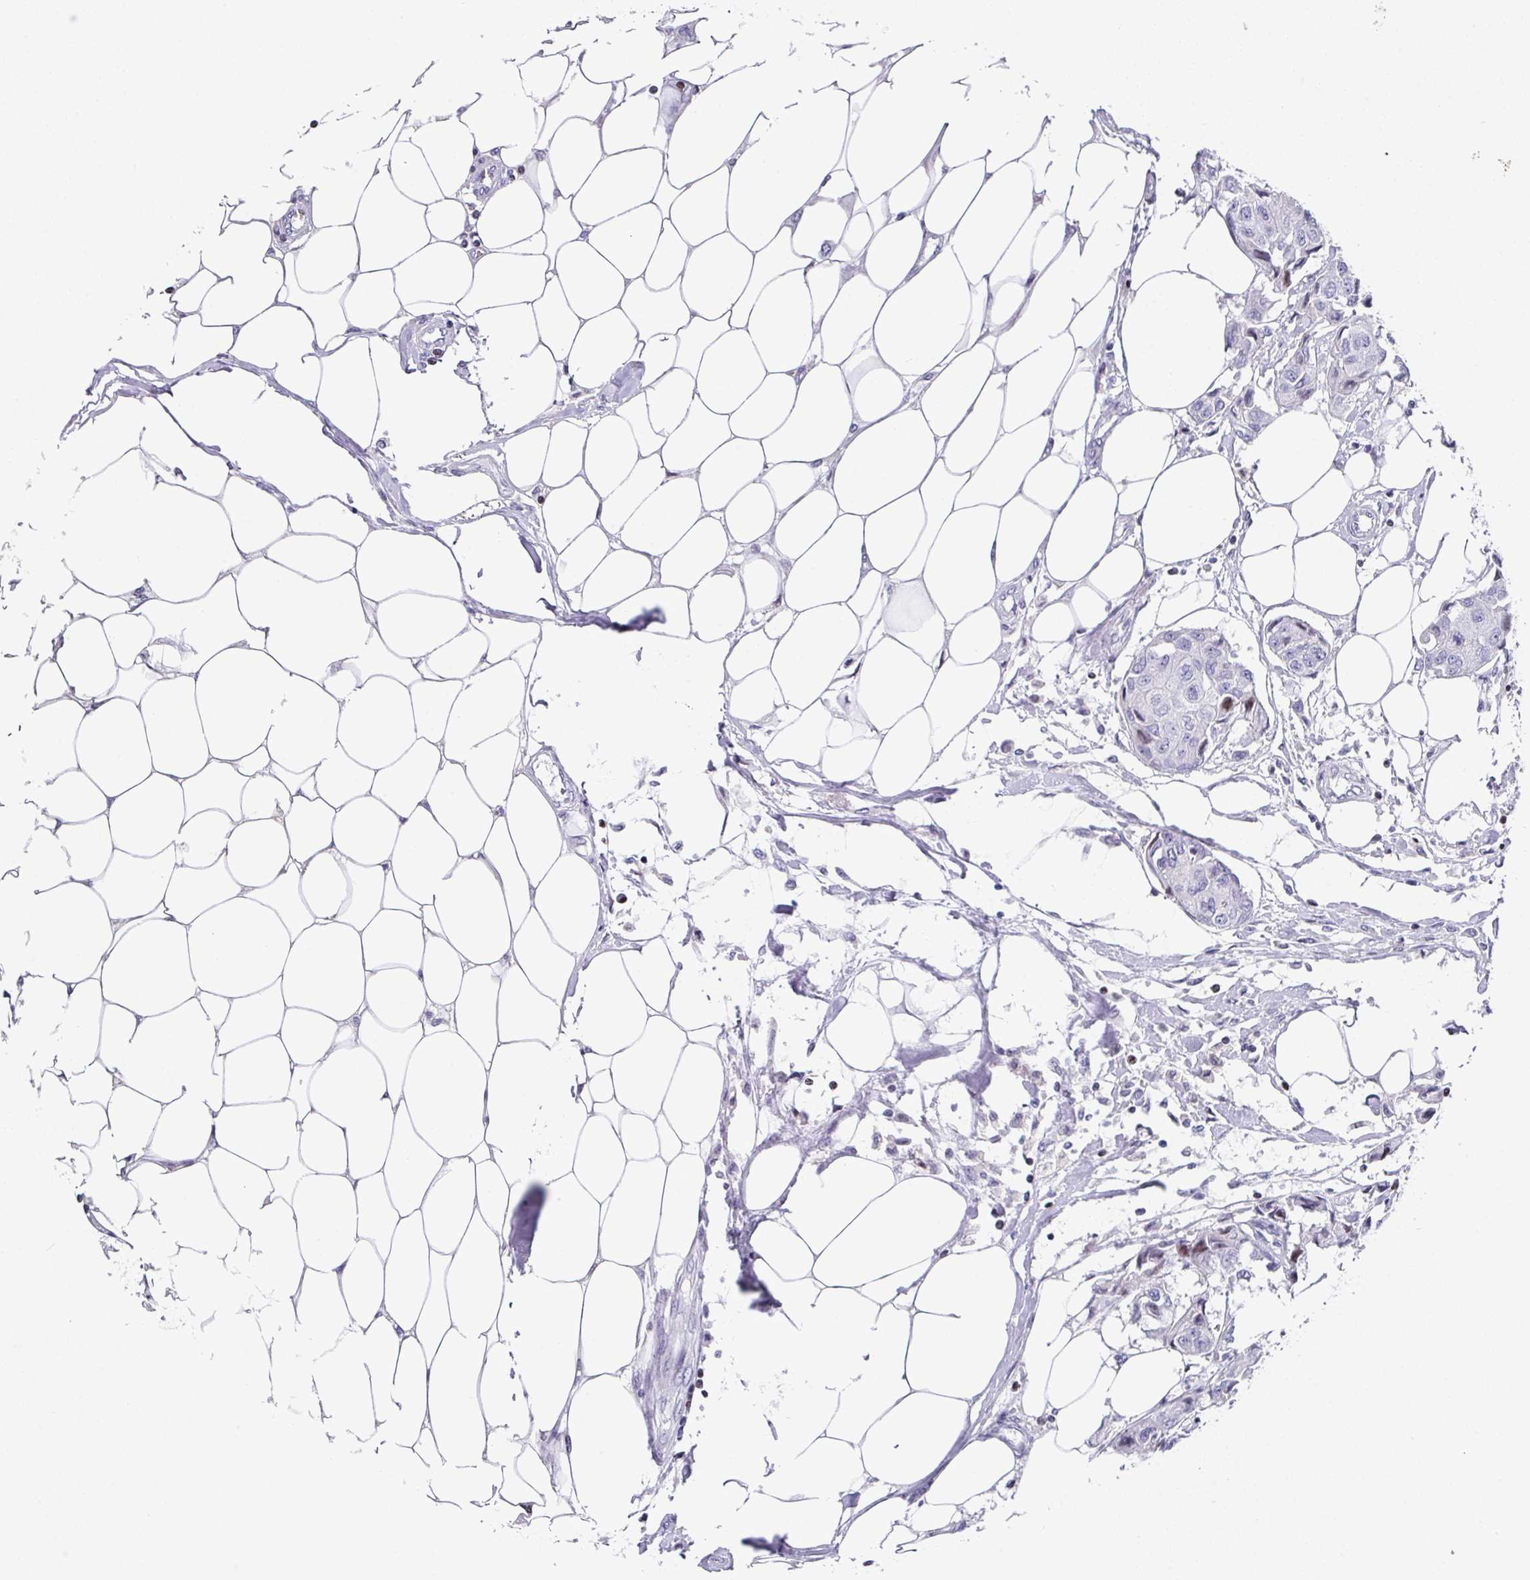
{"staining": {"intensity": "negative", "quantity": "none", "location": "none"}, "tissue": "breast cancer", "cell_type": "Tumor cells", "image_type": "cancer", "snomed": [{"axis": "morphology", "description": "Duct carcinoma"}, {"axis": "topography", "description": "Breast"}, {"axis": "topography", "description": "Lymph node"}], "caption": "An image of human breast cancer (invasive ductal carcinoma) is negative for staining in tumor cells.", "gene": "TCF3", "patient": {"sex": "female", "age": 80}}